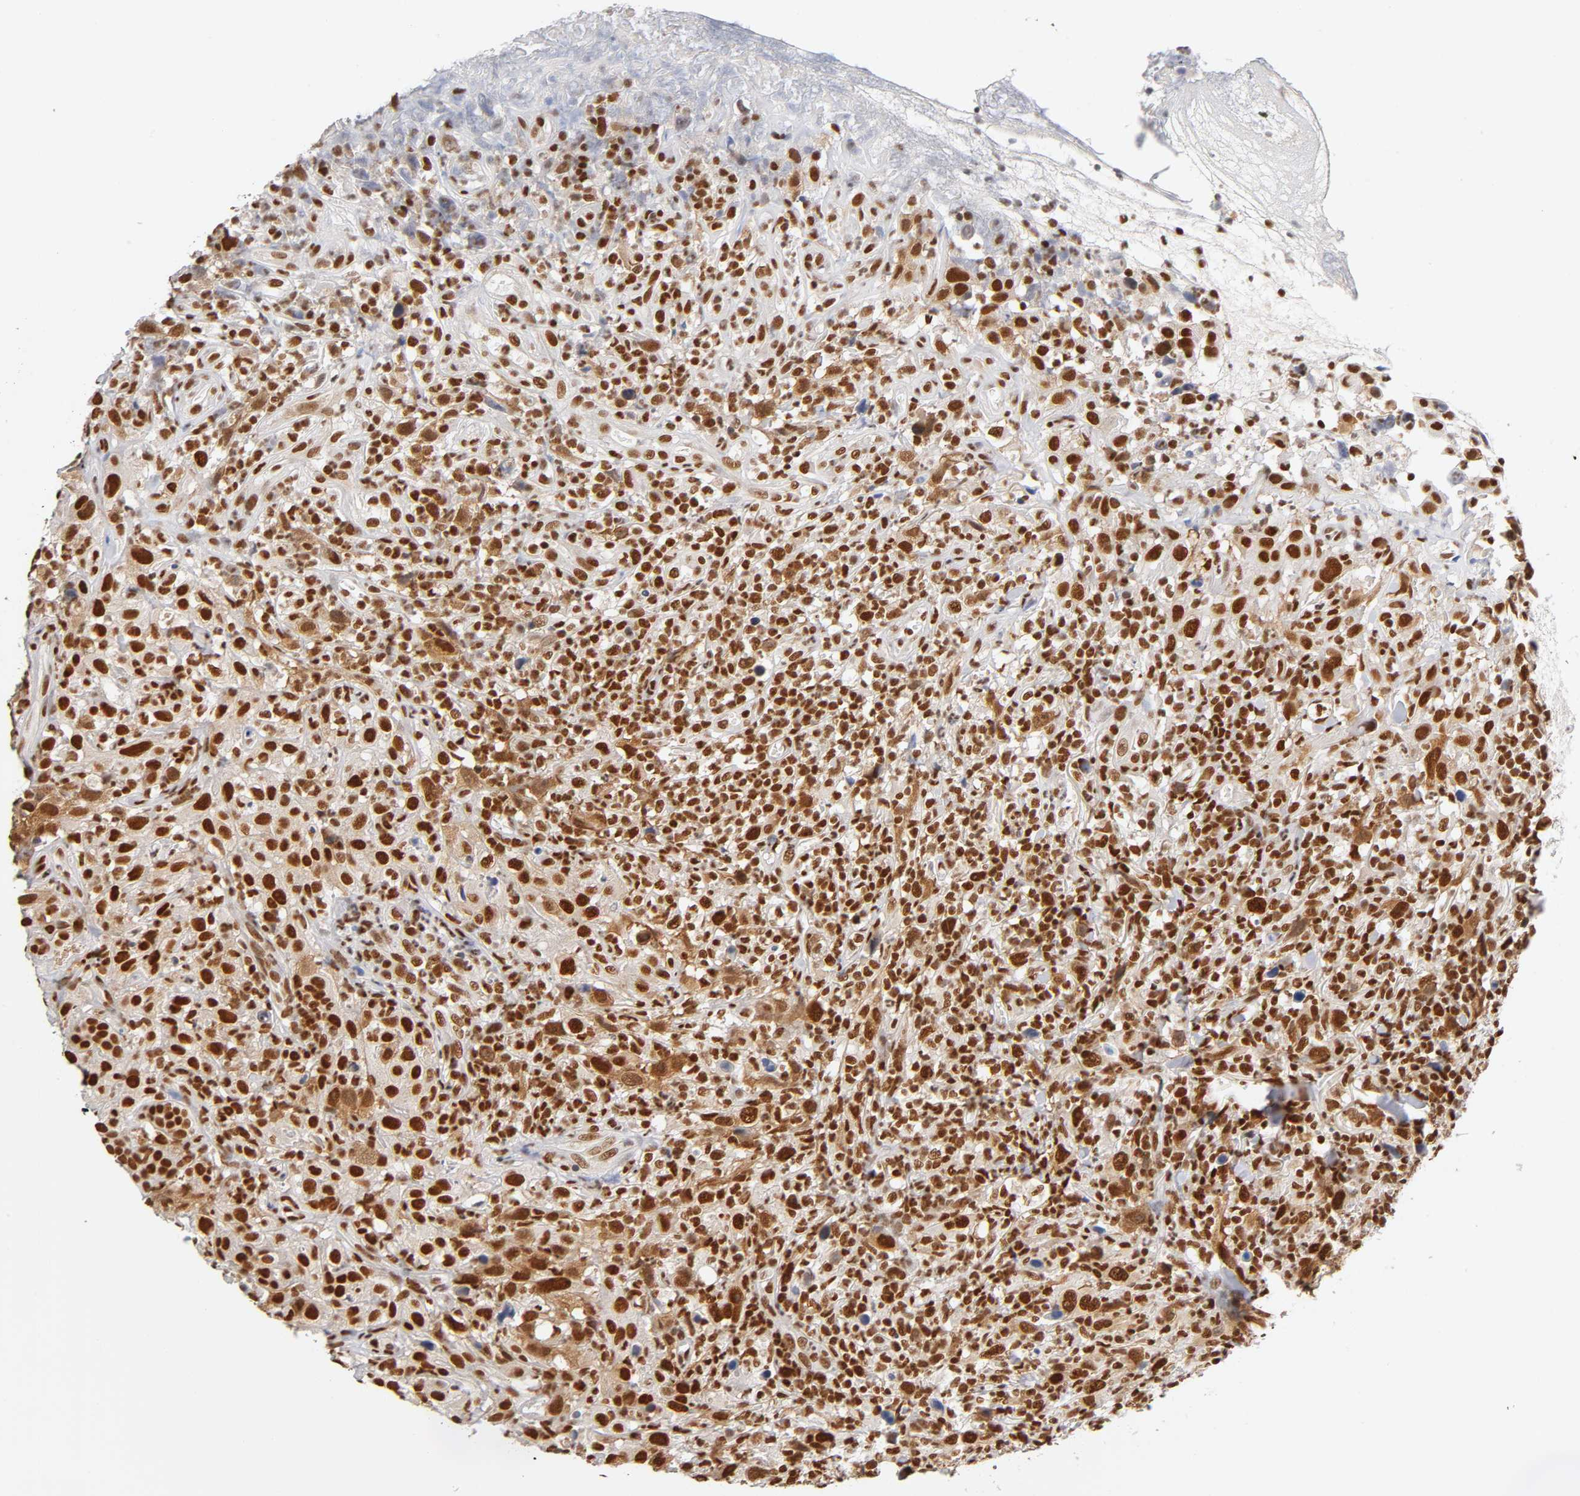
{"staining": {"intensity": "strong", "quantity": ">75%", "location": "nuclear"}, "tissue": "thyroid cancer", "cell_type": "Tumor cells", "image_type": "cancer", "snomed": [{"axis": "morphology", "description": "Carcinoma, NOS"}, {"axis": "topography", "description": "Thyroid gland"}], "caption": "High-magnification brightfield microscopy of carcinoma (thyroid) stained with DAB (3,3'-diaminobenzidine) (brown) and counterstained with hematoxylin (blue). tumor cells exhibit strong nuclear positivity is present in approximately>75% of cells.", "gene": "ILKAP", "patient": {"sex": "female", "age": 77}}